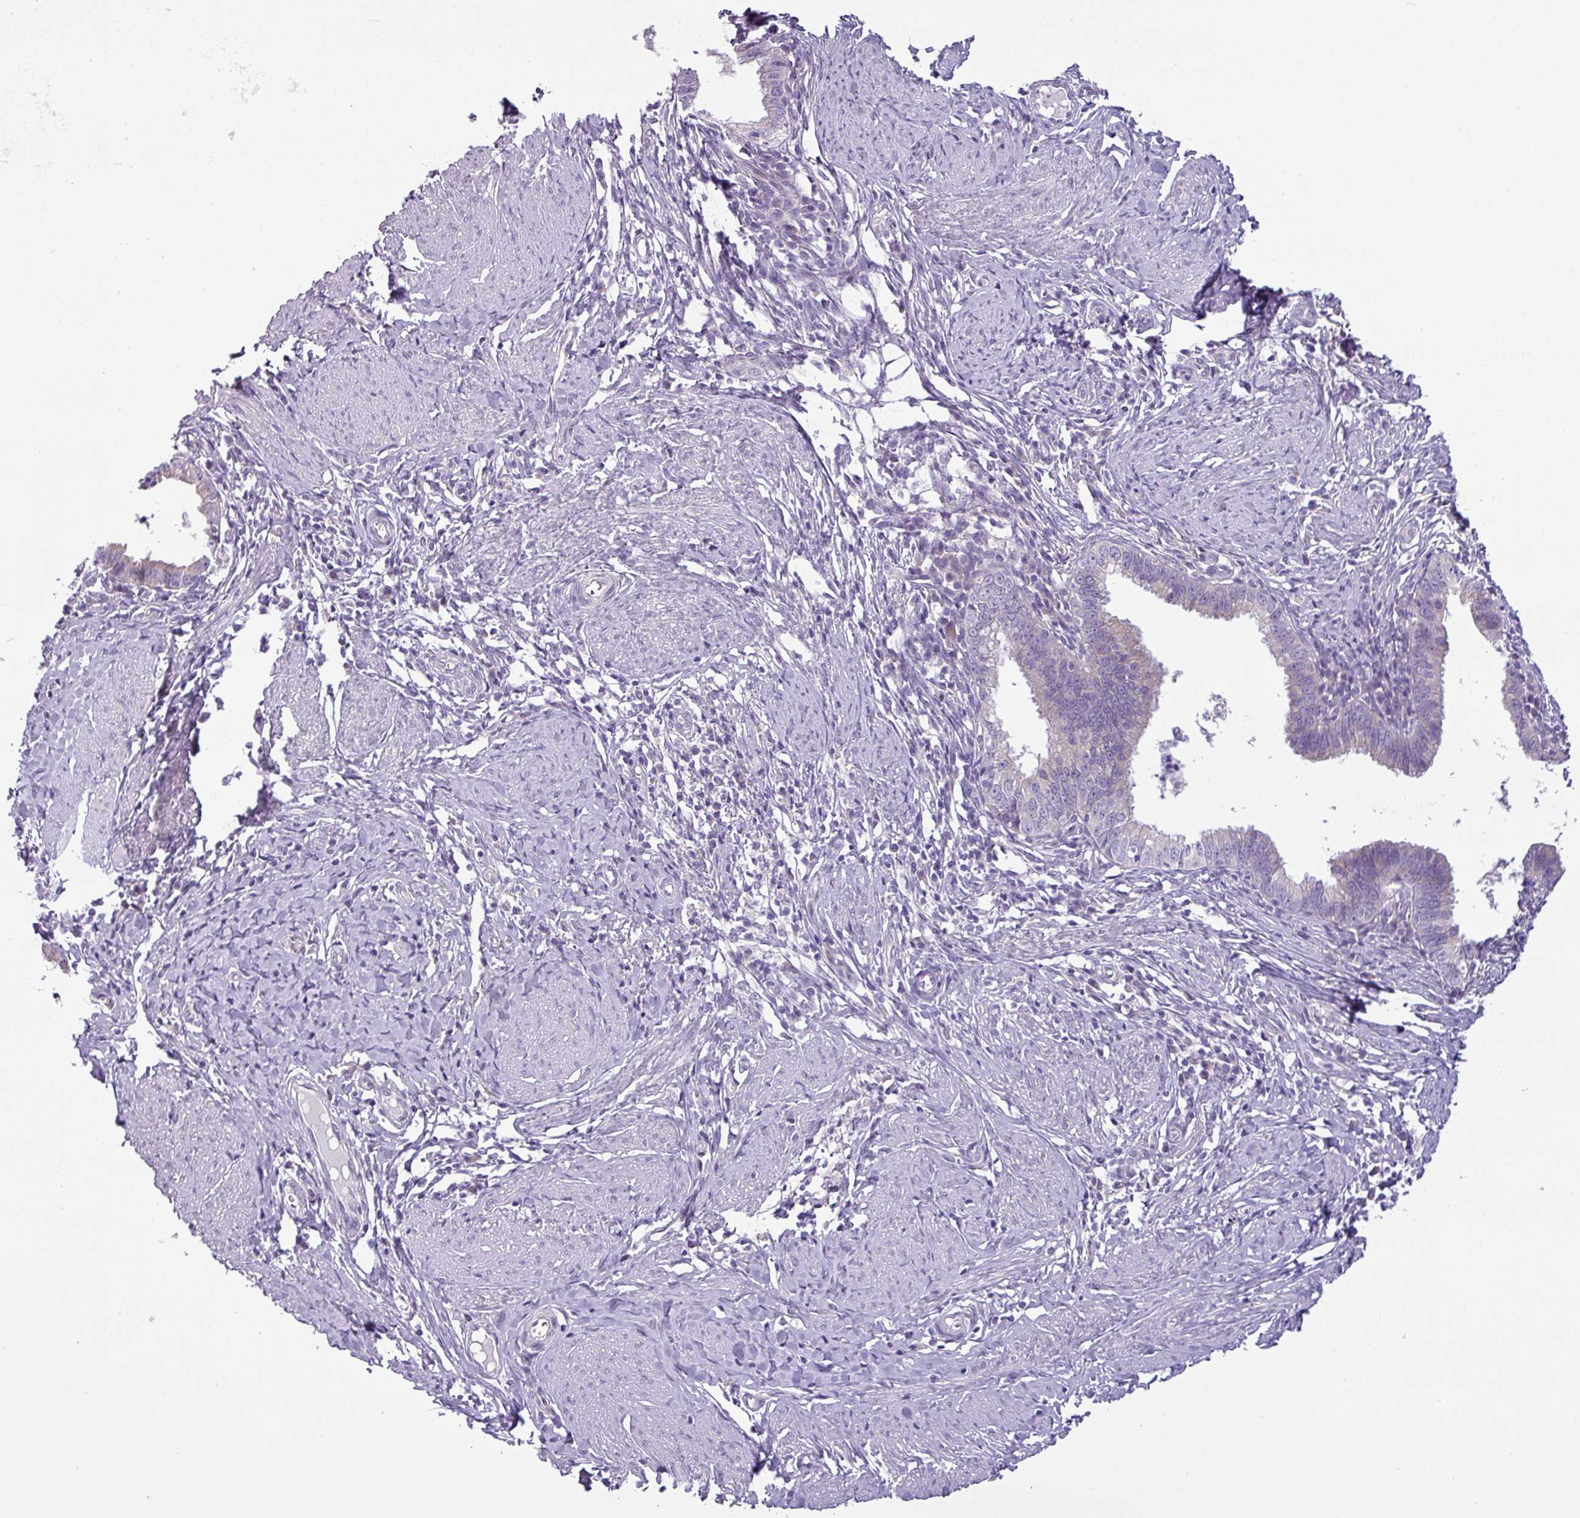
{"staining": {"intensity": "negative", "quantity": "none", "location": "none"}, "tissue": "cervical cancer", "cell_type": "Tumor cells", "image_type": "cancer", "snomed": [{"axis": "morphology", "description": "Adenocarcinoma, NOS"}, {"axis": "topography", "description": "Cervix"}], "caption": "IHC histopathology image of cervical cancer stained for a protein (brown), which exhibits no staining in tumor cells.", "gene": "TOR1AIP2", "patient": {"sex": "female", "age": 36}}